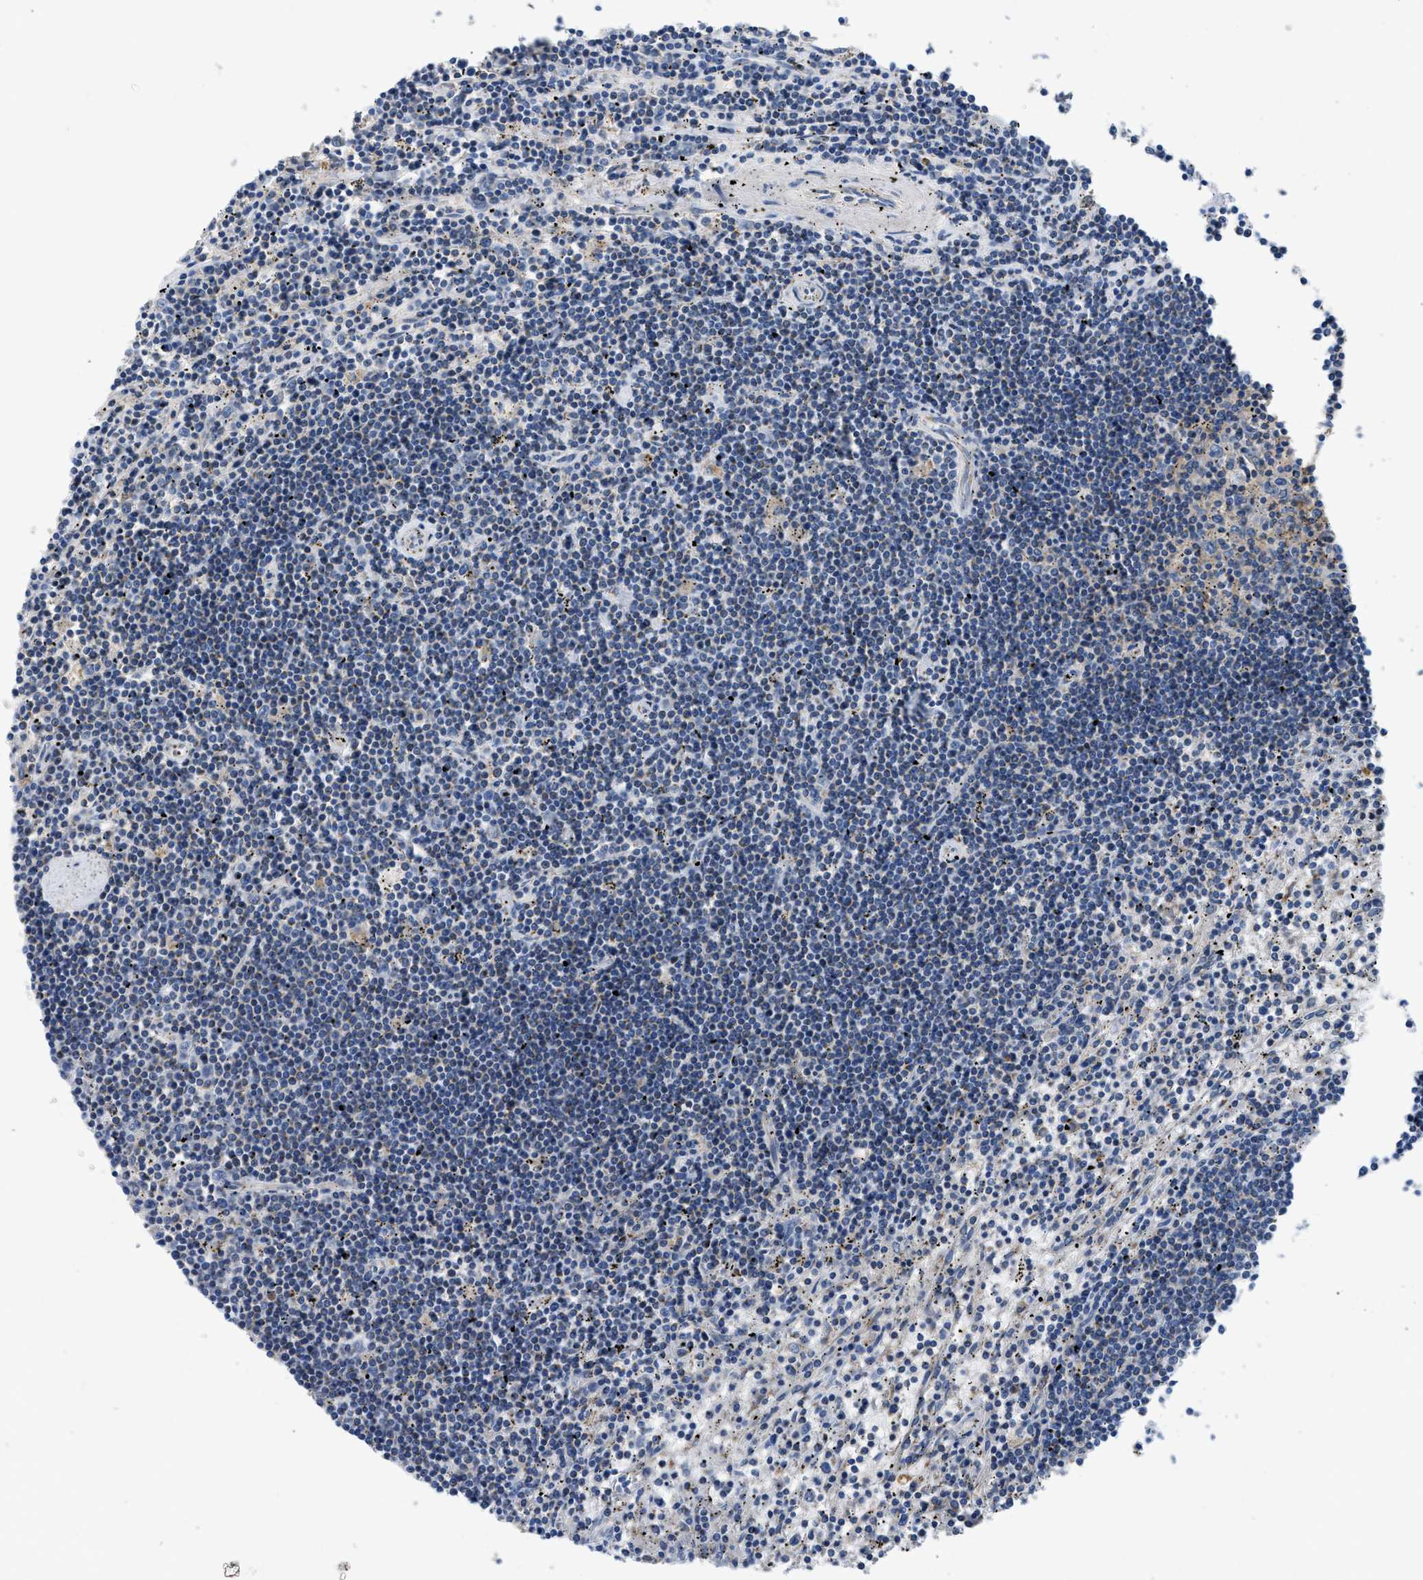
{"staining": {"intensity": "weak", "quantity": "<25%", "location": "cytoplasmic/membranous"}, "tissue": "lymphoma", "cell_type": "Tumor cells", "image_type": "cancer", "snomed": [{"axis": "morphology", "description": "Malignant lymphoma, non-Hodgkin's type, Low grade"}, {"axis": "topography", "description": "Spleen"}], "caption": "An IHC micrograph of low-grade malignant lymphoma, non-Hodgkin's type is shown. There is no staining in tumor cells of low-grade malignant lymphoma, non-Hodgkin's type.", "gene": "SLC25A13", "patient": {"sex": "male", "age": 76}}